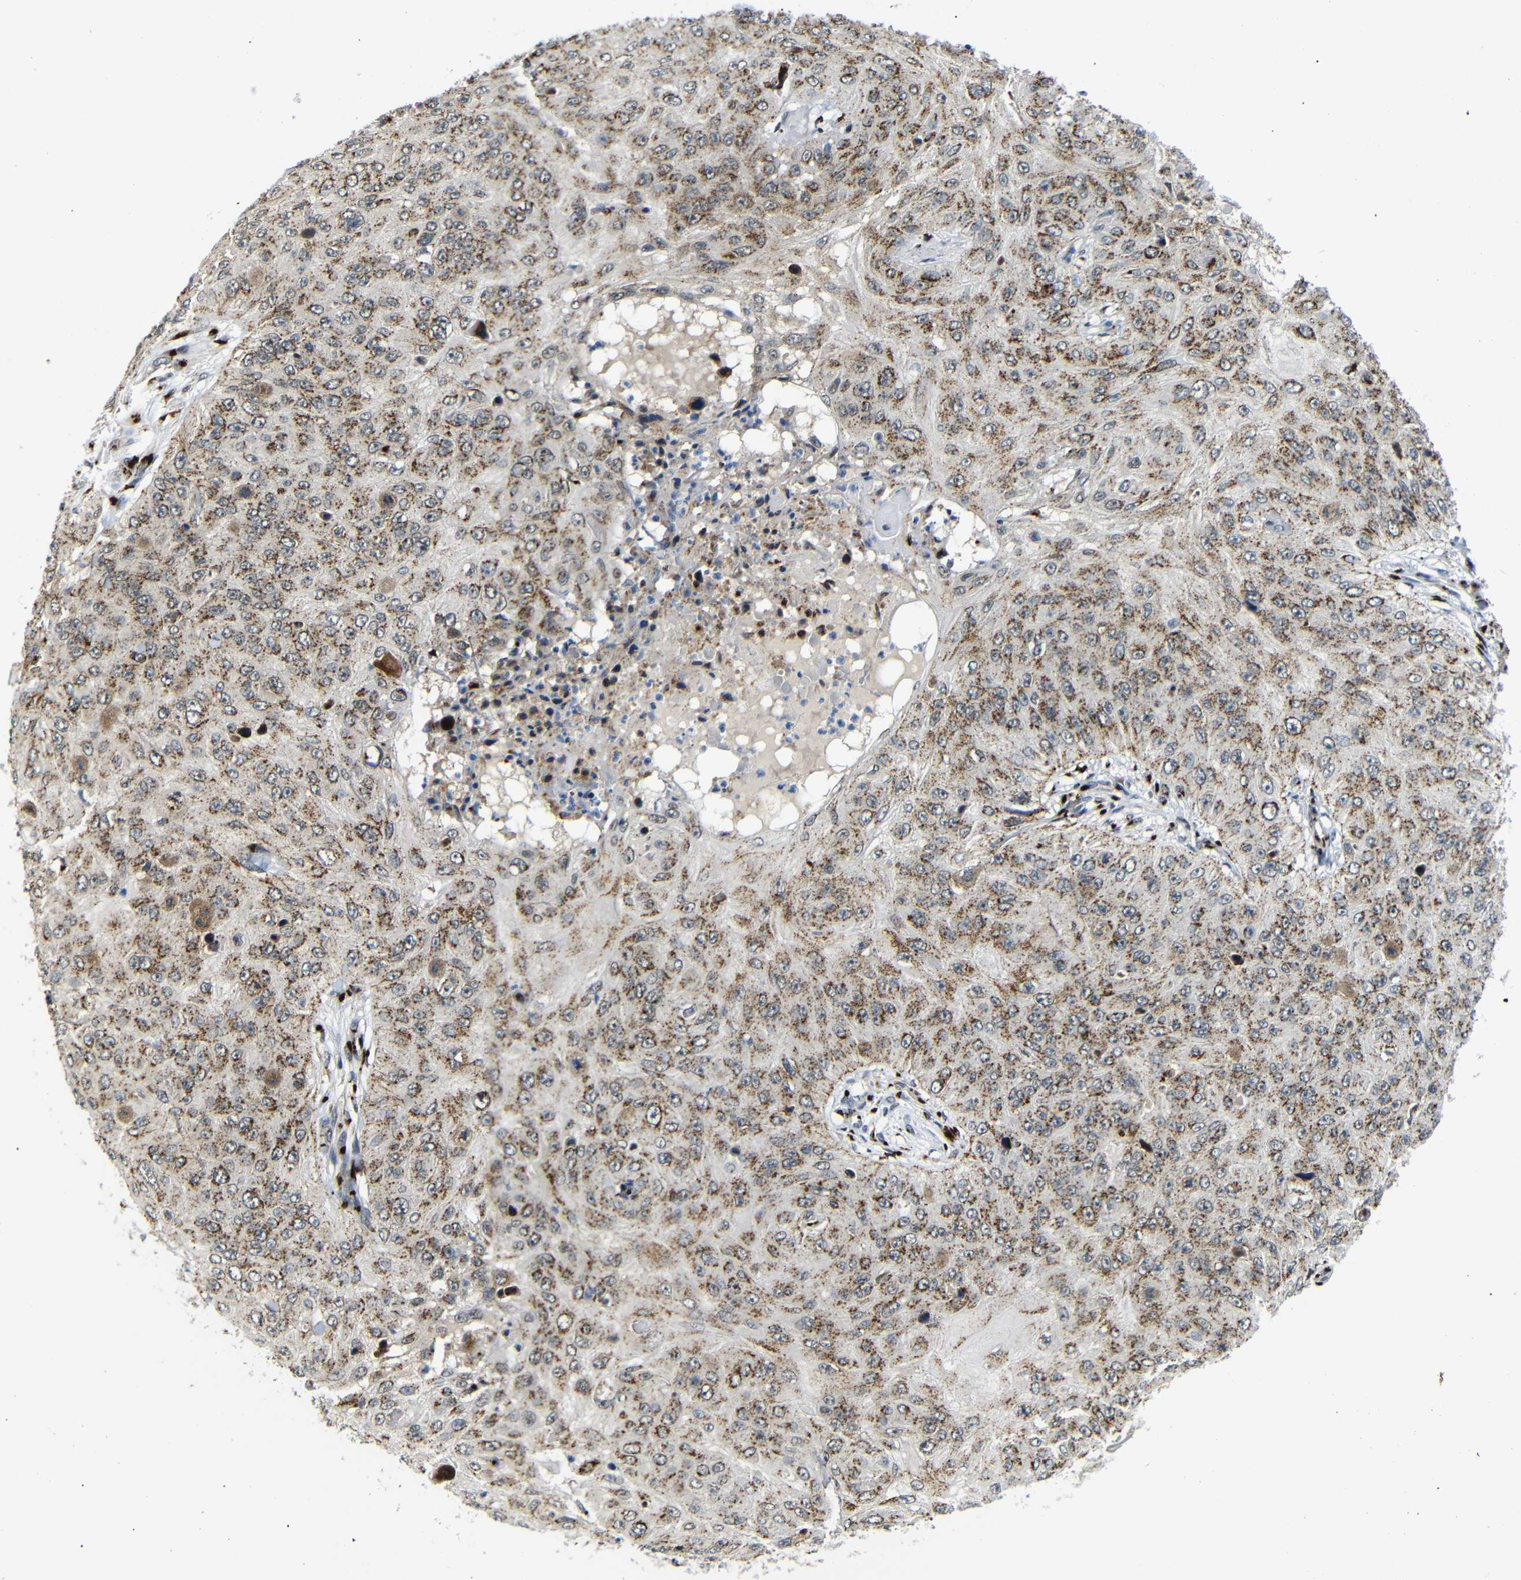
{"staining": {"intensity": "moderate", "quantity": ">75%", "location": "cytoplasmic/membranous"}, "tissue": "skin cancer", "cell_type": "Tumor cells", "image_type": "cancer", "snomed": [{"axis": "morphology", "description": "Squamous cell carcinoma, NOS"}, {"axis": "topography", "description": "Skin"}], "caption": "Moderate cytoplasmic/membranous expression for a protein is appreciated in about >75% of tumor cells of skin cancer (squamous cell carcinoma) using IHC.", "gene": "TGOLN2", "patient": {"sex": "female", "age": 80}}